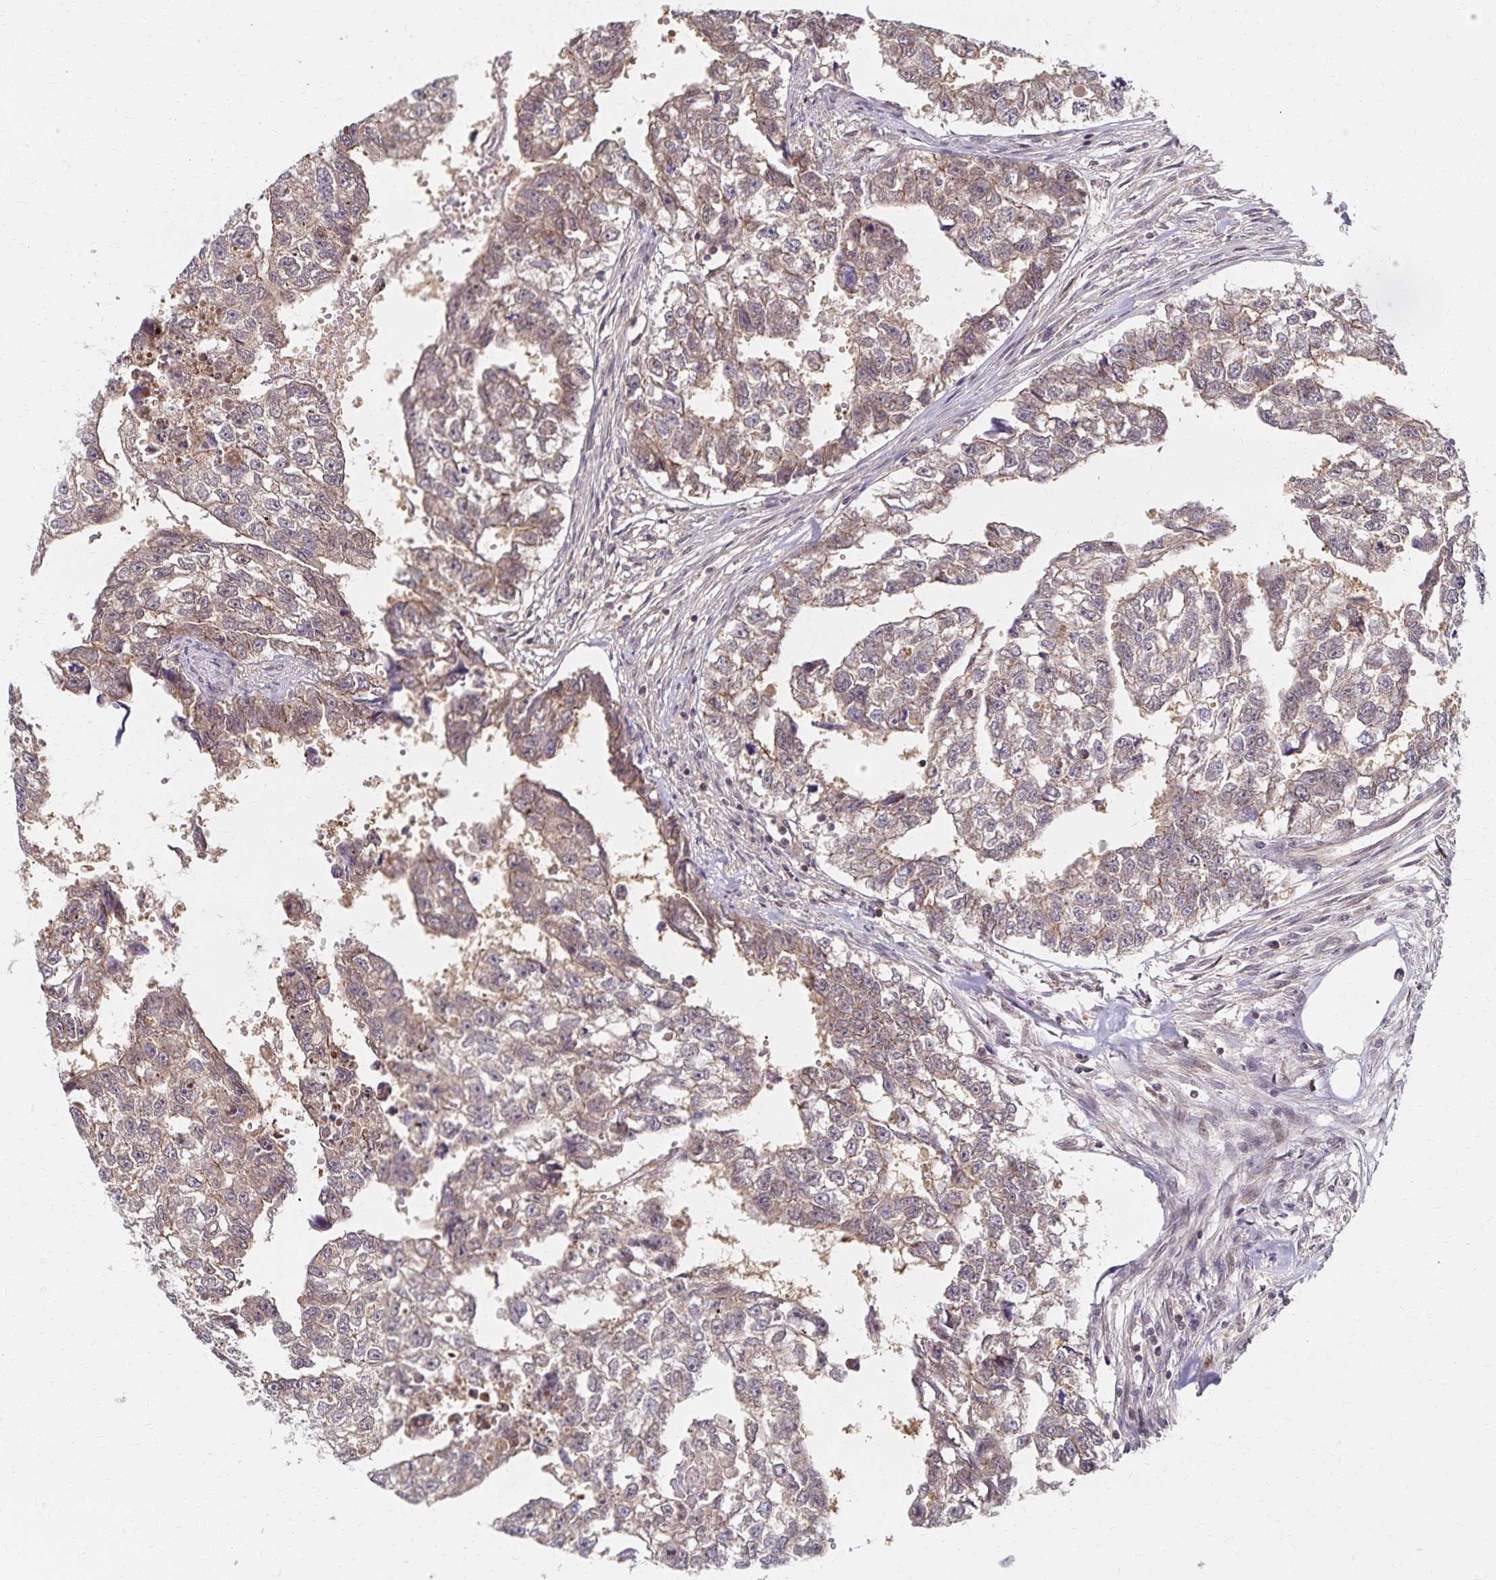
{"staining": {"intensity": "weak", "quantity": ">75%", "location": "cytoplasmic/membranous"}, "tissue": "testis cancer", "cell_type": "Tumor cells", "image_type": "cancer", "snomed": [{"axis": "morphology", "description": "Carcinoma, Embryonal, NOS"}, {"axis": "morphology", "description": "Teratoma, malignant, NOS"}, {"axis": "topography", "description": "Testis"}], "caption": "Testis embryonal carcinoma stained with DAB IHC reveals low levels of weak cytoplasmic/membranous positivity in about >75% of tumor cells.", "gene": "RAB9B", "patient": {"sex": "male", "age": 44}}